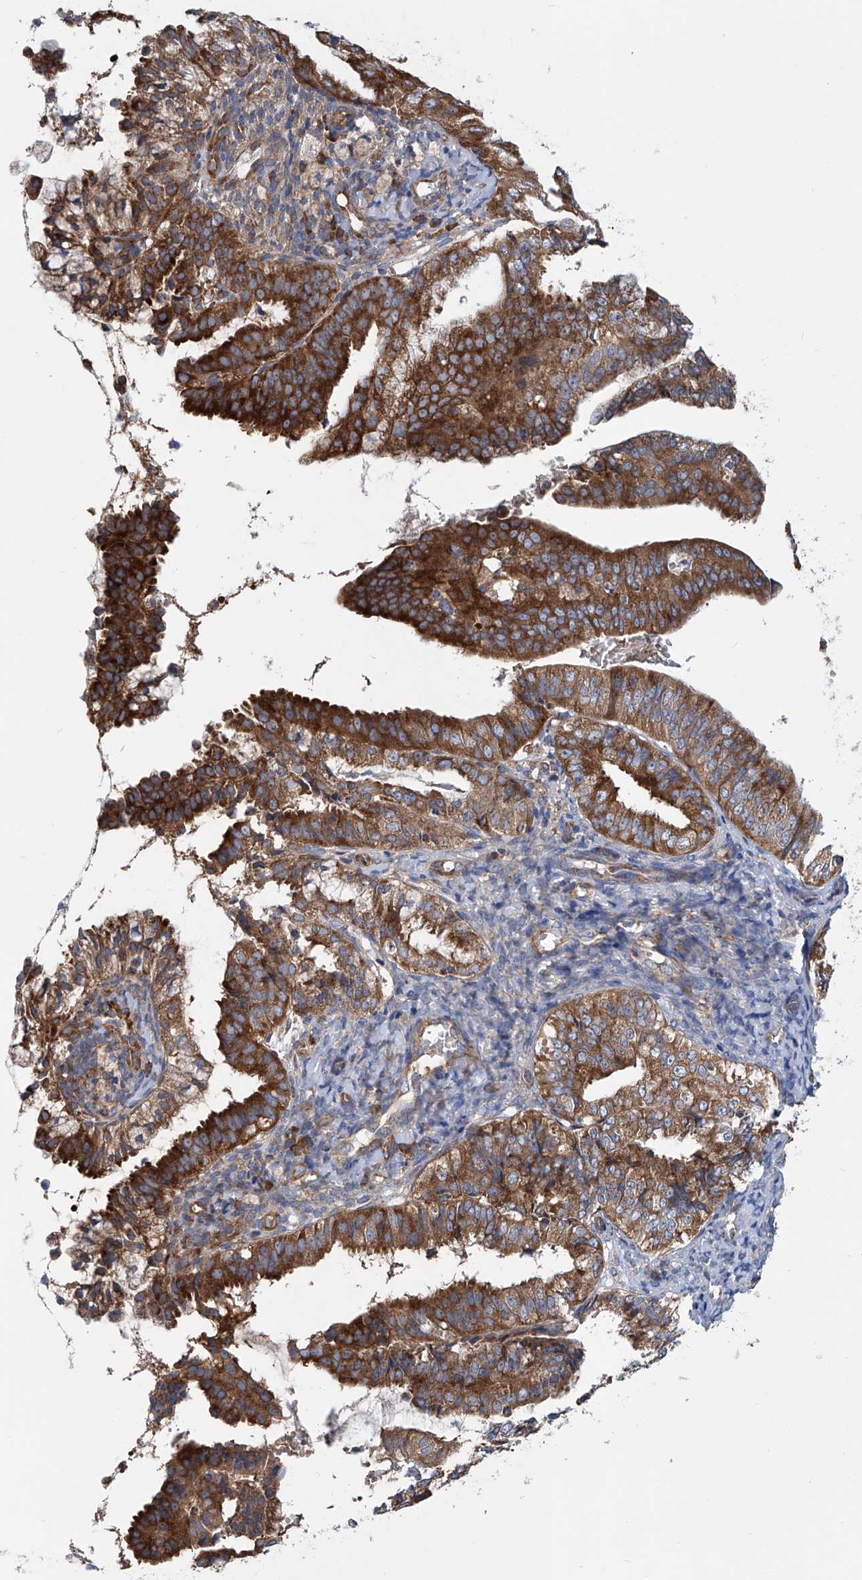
{"staining": {"intensity": "strong", "quantity": ">75%", "location": "cytoplasmic/membranous"}, "tissue": "endometrial cancer", "cell_type": "Tumor cells", "image_type": "cancer", "snomed": [{"axis": "morphology", "description": "Adenocarcinoma, NOS"}, {"axis": "topography", "description": "Endometrium"}], "caption": "A high amount of strong cytoplasmic/membranous expression is seen in approximately >75% of tumor cells in endometrial cancer (adenocarcinoma) tissue.", "gene": "SENP2", "patient": {"sex": "female", "age": 63}}